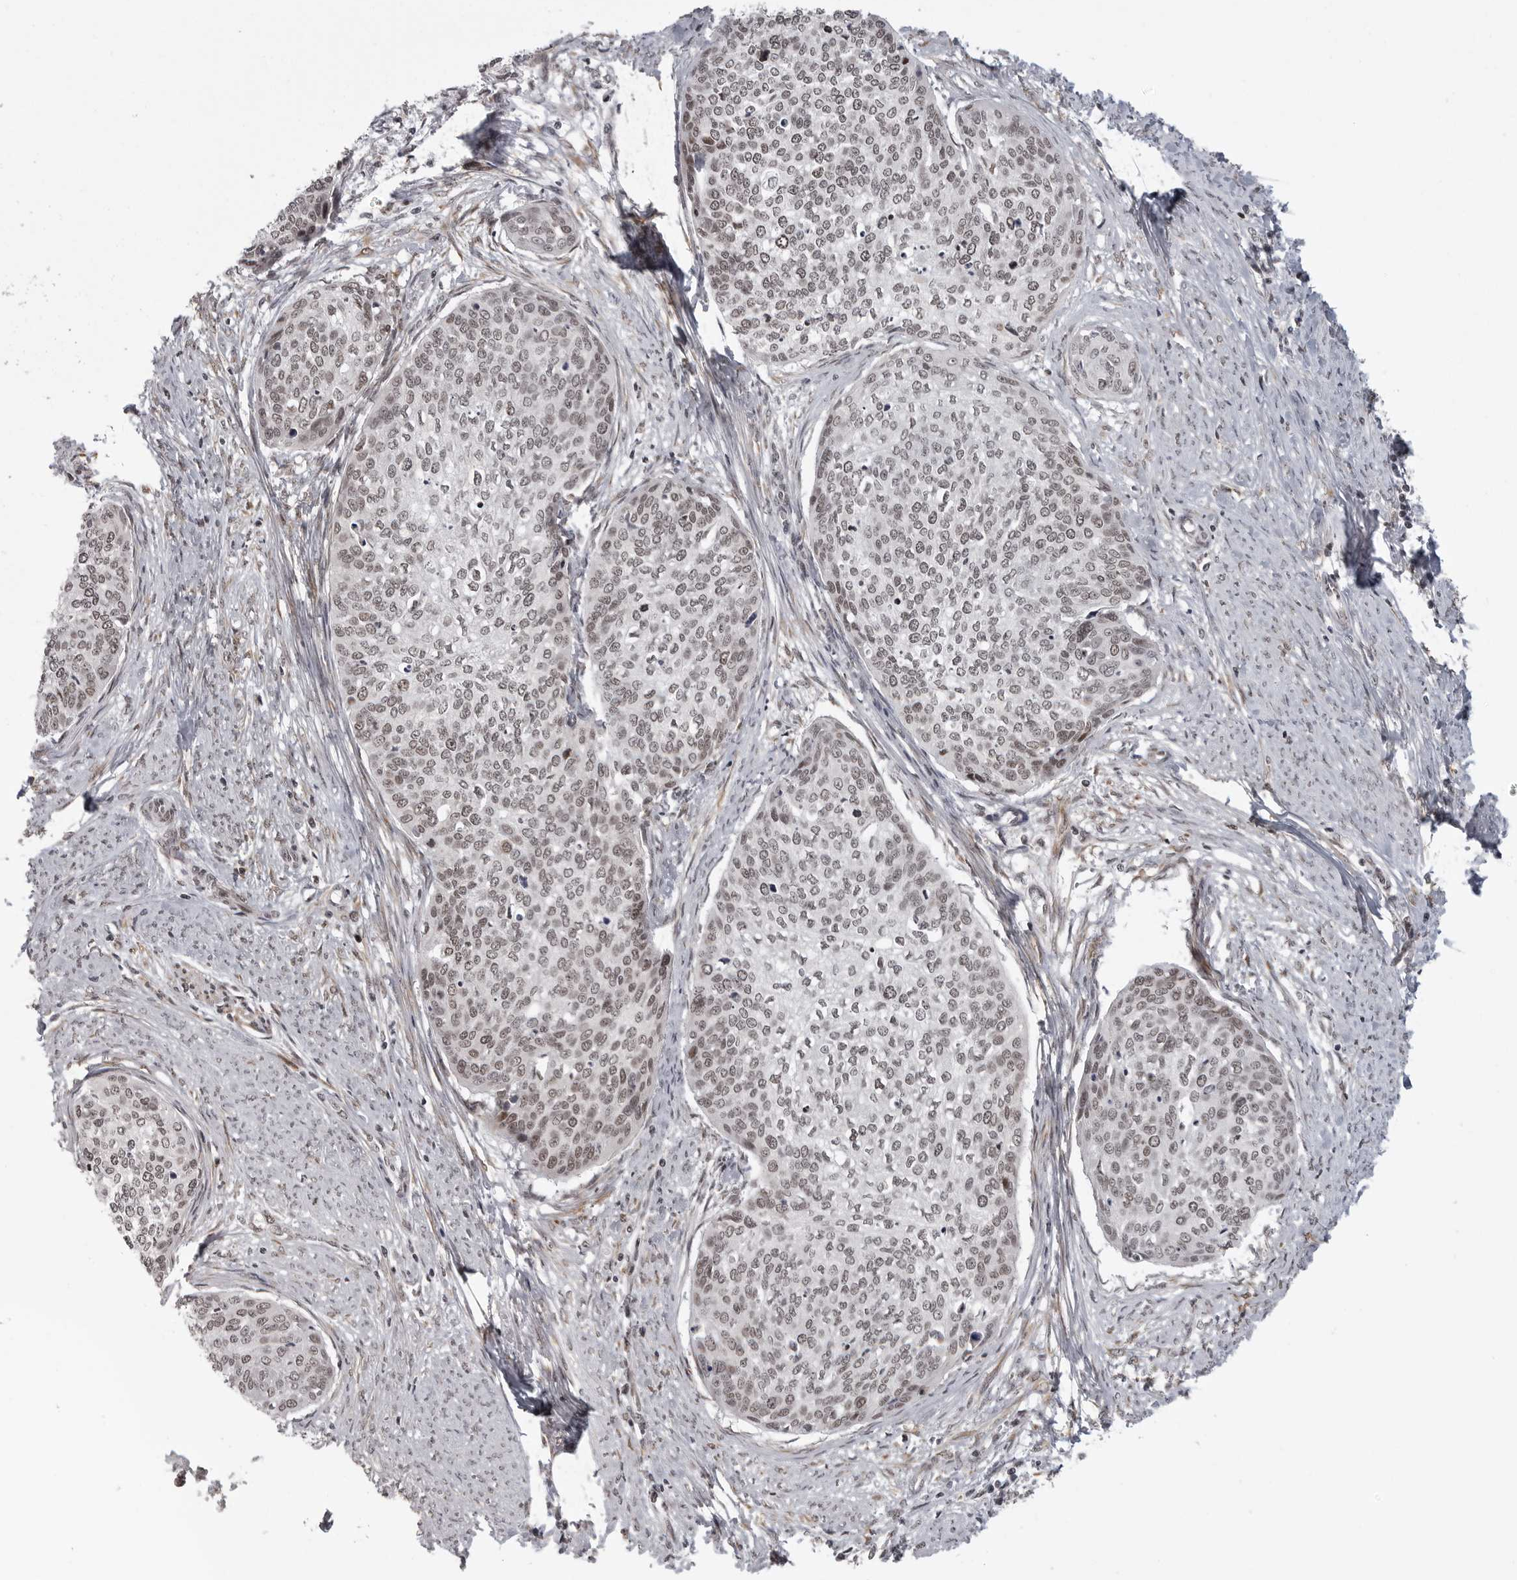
{"staining": {"intensity": "weak", "quantity": "25%-75%", "location": "nuclear"}, "tissue": "cervical cancer", "cell_type": "Tumor cells", "image_type": "cancer", "snomed": [{"axis": "morphology", "description": "Squamous cell carcinoma, NOS"}, {"axis": "topography", "description": "Cervix"}], "caption": "Brown immunohistochemical staining in human cervical squamous cell carcinoma shows weak nuclear staining in approximately 25%-75% of tumor cells.", "gene": "PRDM10", "patient": {"sex": "female", "age": 37}}